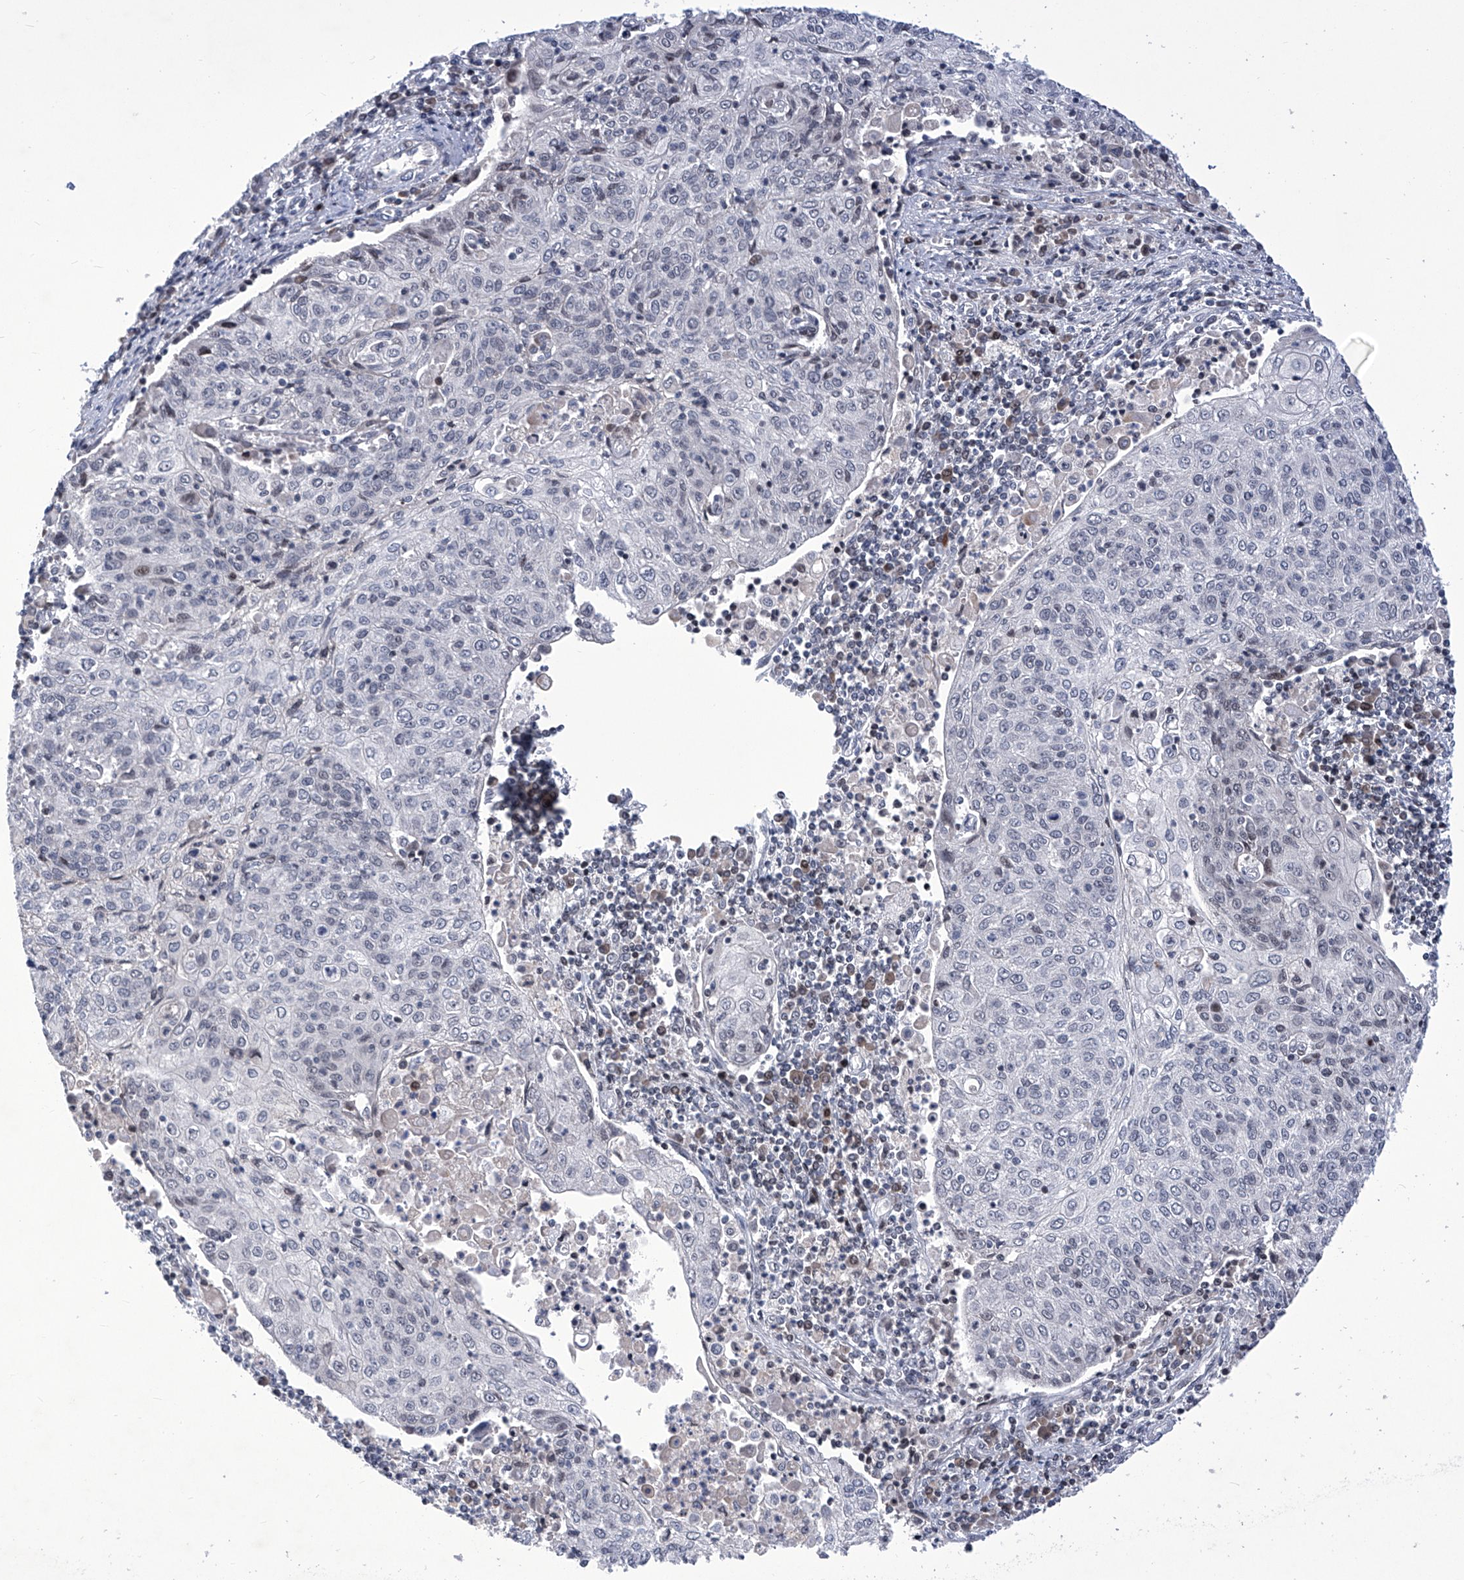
{"staining": {"intensity": "negative", "quantity": "none", "location": "none"}, "tissue": "cervical cancer", "cell_type": "Tumor cells", "image_type": "cancer", "snomed": [{"axis": "morphology", "description": "Squamous cell carcinoma, NOS"}, {"axis": "topography", "description": "Cervix"}], "caption": "An image of cervical cancer (squamous cell carcinoma) stained for a protein reveals no brown staining in tumor cells.", "gene": "NUFIP1", "patient": {"sex": "female", "age": 48}}